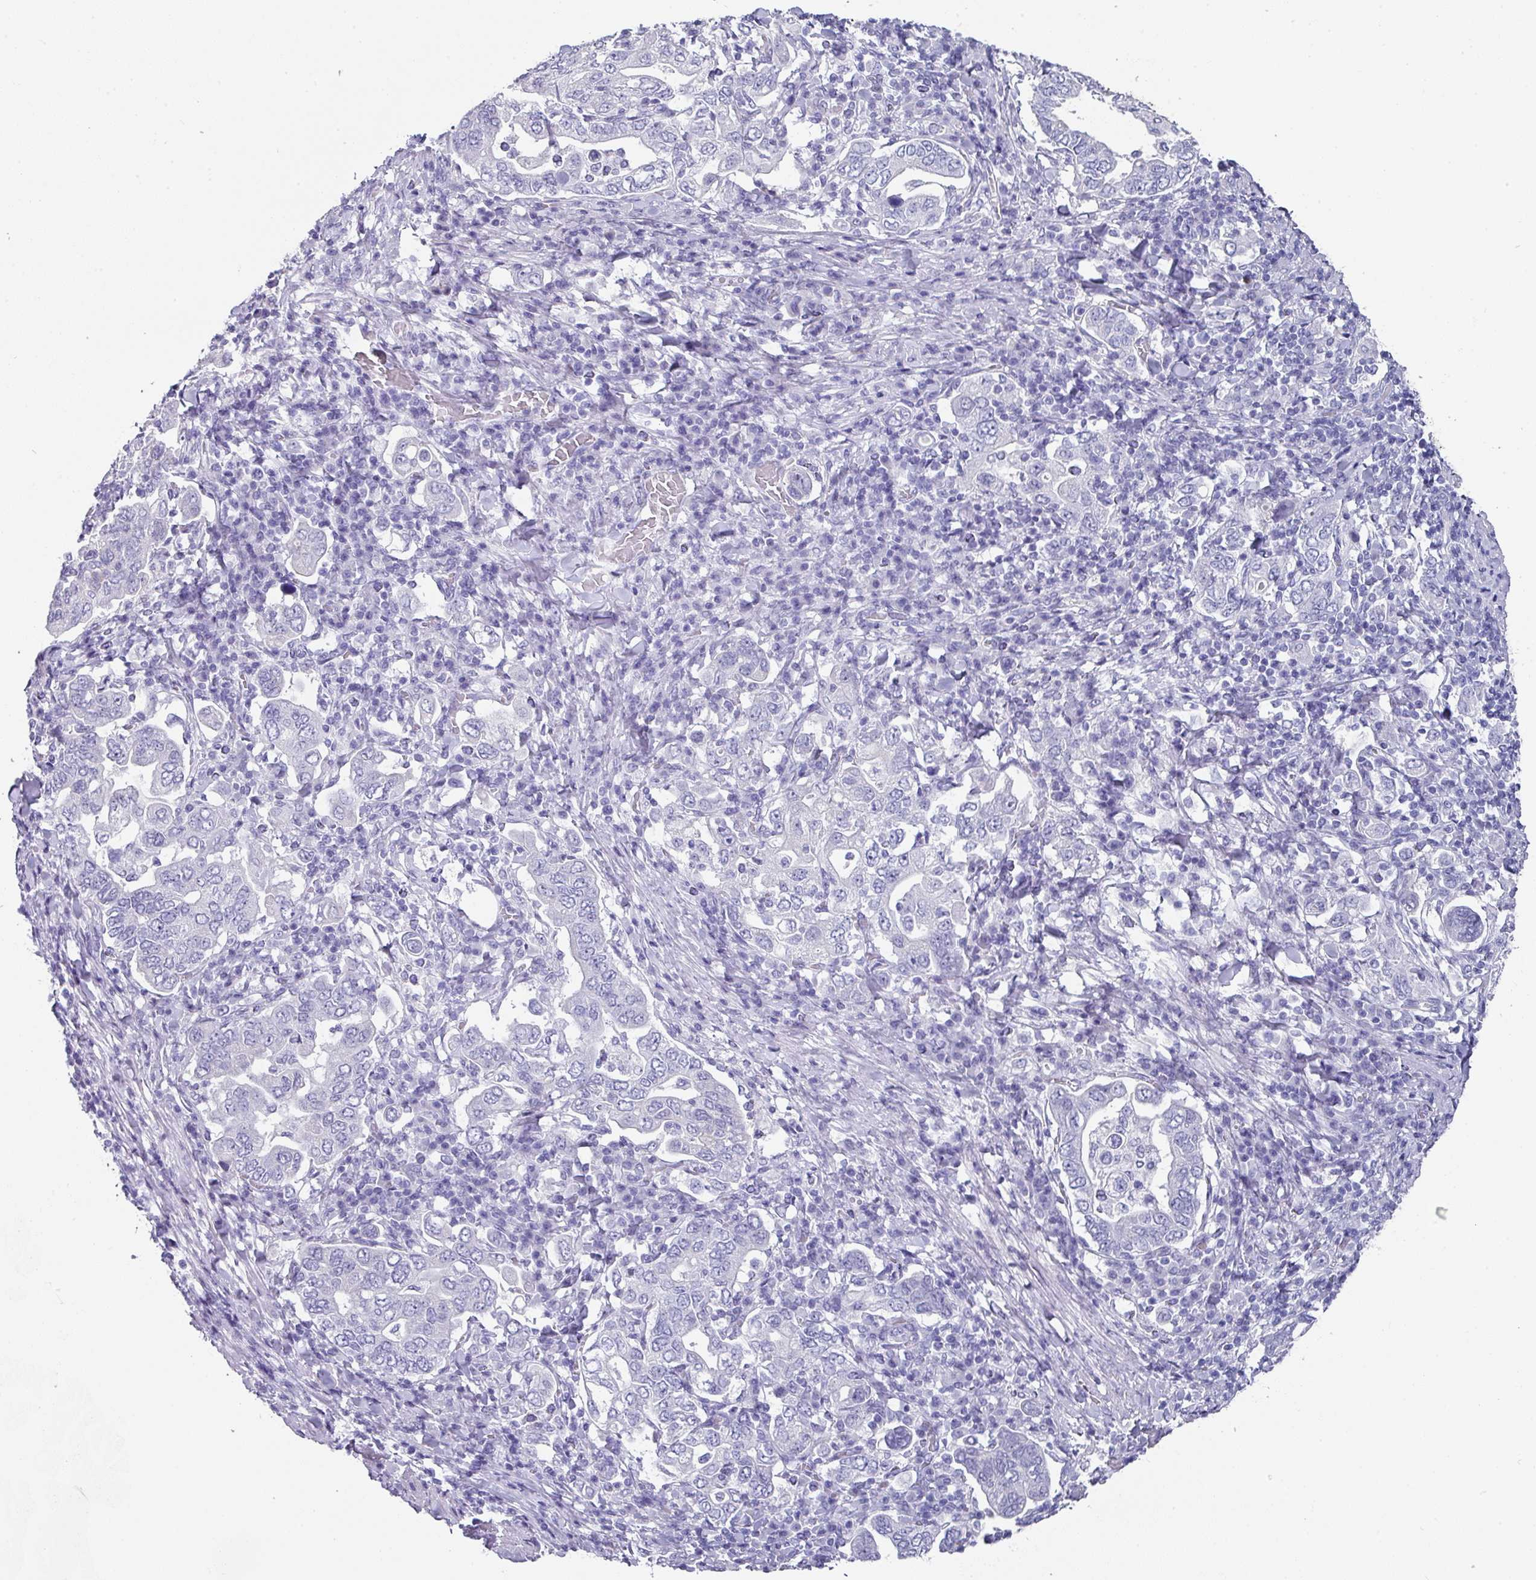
{"staining": {"intensity": "negative", "quantity": "none", "location": "none"}, "tissue": "stomach cancer", "cell_type": "Tumor cells", "image_type": "cancer", "snomed": [{"axis": "morphology", "description": "Adenocarcinoma, NOS"}, {"axis": "topography", "description": "Stomach, upper"}, {"axis": "topography", "description": "Stomach"}], "caption": "An image of human stomach cancer is negative for staining in tumor cells. Nuclei are stained in blue.", "gene": "PEX10", "patient": {"sex": "male", "age": 62}}